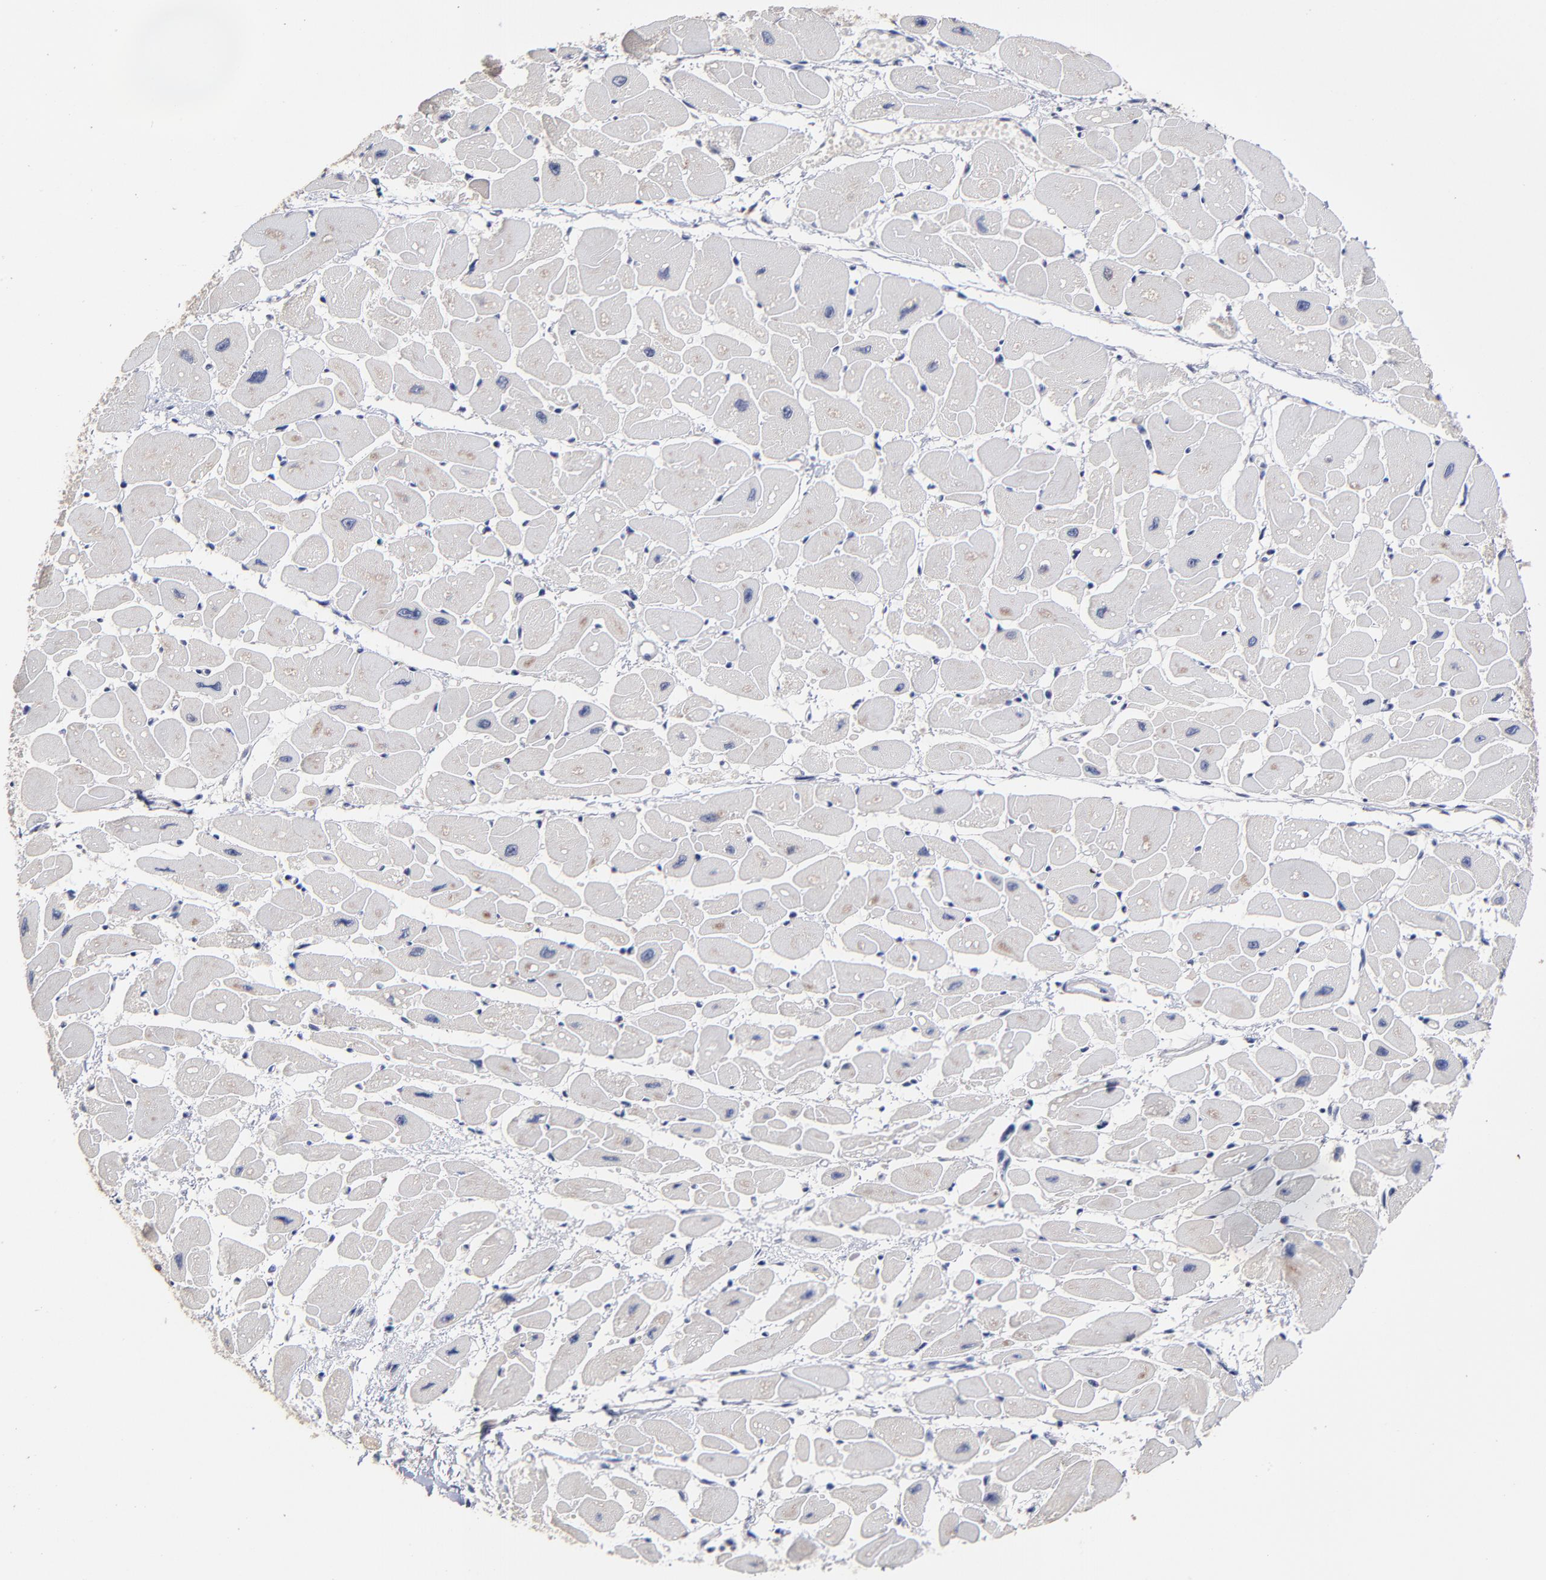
{"staining": {"intensity": "negative", "quantity": "none", "location": "none"}, "tissue": "heart muscle", "cell_type": "Cardiomyocytes", "image_type": "normal", "snomed": [{"axis": "morphology", "description": "Normal tissue, NOS"}, {"axis": "topography", "description": "Heart"}], "caption": "Immunohistochemistry photomicrograph of benign heart muscle: heart muscle stained with DAB shows no significant protein positivity in cardiomyocytes.", "gene": "TRAT1", "patient": {"sex": "female", "age": 54}}